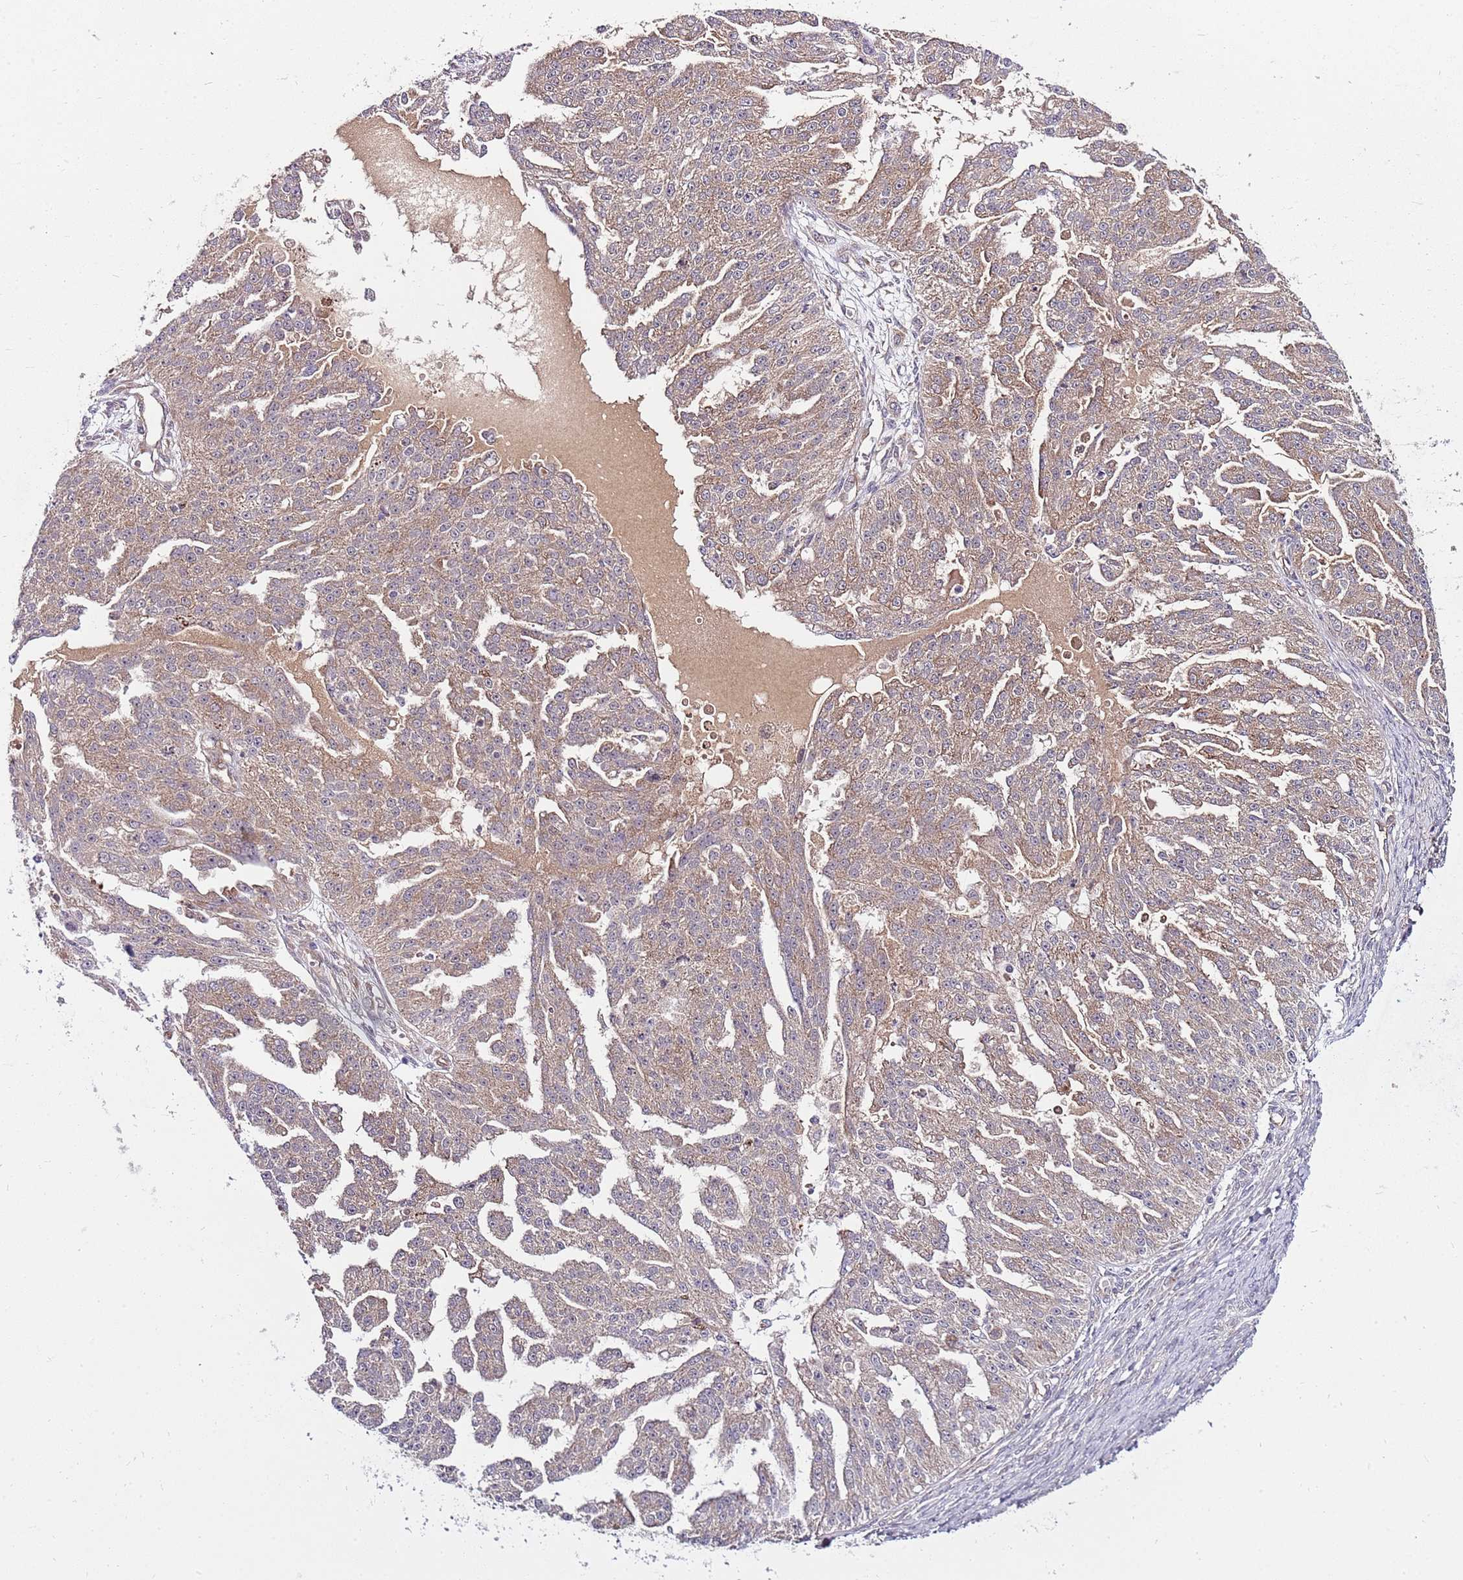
{"staining": {"intensity": "moderate", "quantity": "25%-75%", "location": "cytoplasmic/membranous"}, "tissue": "ovarian cancer", "cell_type": "Tumor cells", "image_type": "cancer", "snomed": [{"axis": "morphology", "description": "Cystadenocarcinoma, serous, NOS"}, {"axis": "topography", "description": "Ovary"}], "caption": "Immunohistochemistry (IHC) staining of ovarian cancer, which demonstrates medium levels of moderate cytoplasmic/membranous expression in about 25%-75% of tumor cells indicating moderate cytoplasmic/membranous protein expression. The staining was performed using DAB (brown) for protein detection and nuclei were counterstained in hematoxylin (blue).", "gene": "FBXL22", "patient": {"sex": "female", "age": 58}}